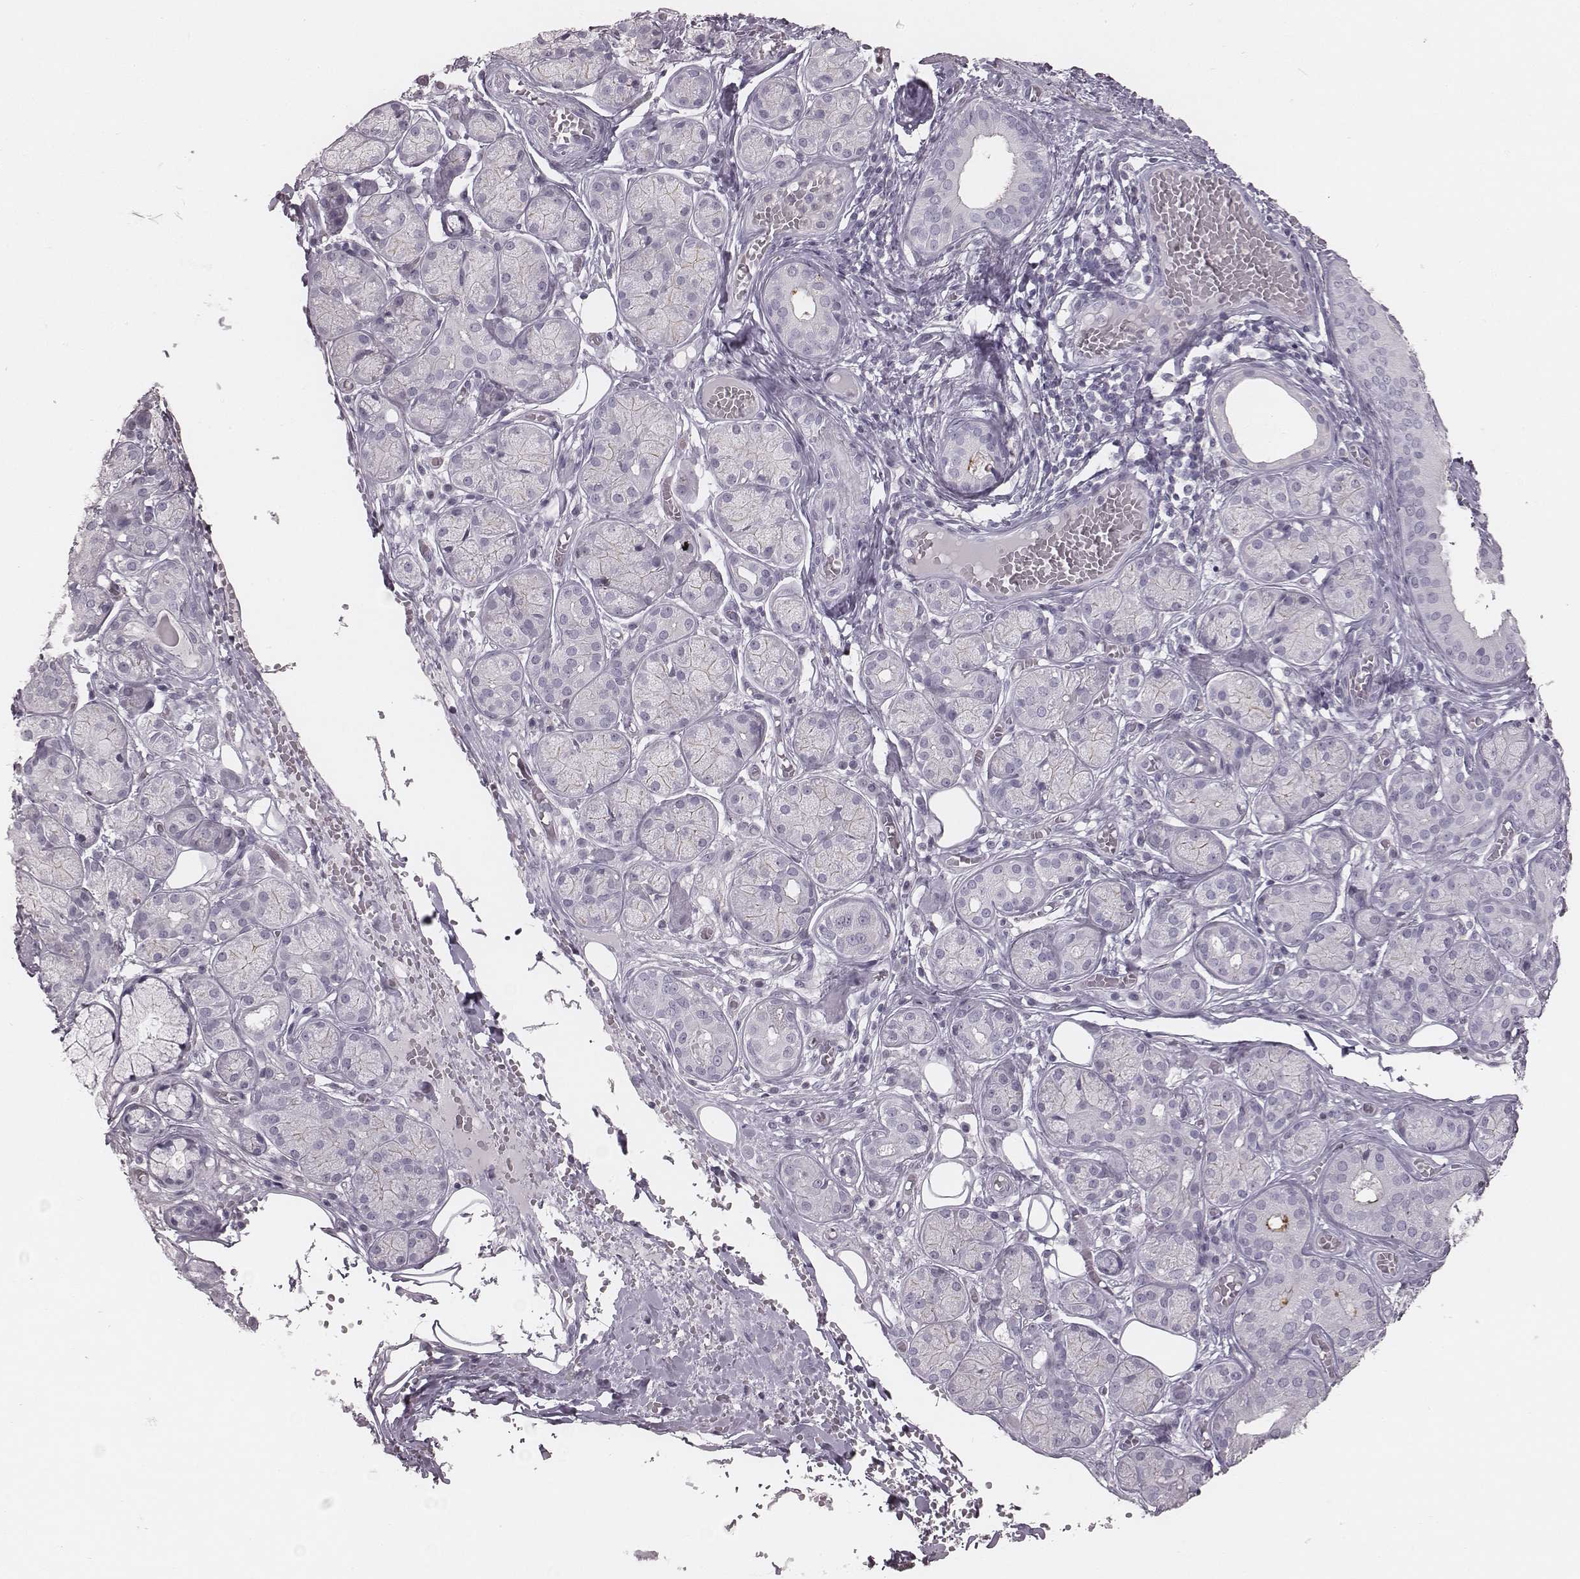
{"staining": {"intensity": "negative", "quantity": "none", "location": "none"}, "tissue": "salivary gland", "cell_type": "Glandular cells", "image_type": "normal", "snomed": [{"axis": "morphology", "description": "Normal tissue, NOS"}, {"axis": "topography", "description": "Salivary gland"}, {"axis": "topography", "description": "Peripheral nerve tissue"}], "caption": "This micrograph is of benign salivary gland stained with immunohistochemistry to label a protein in brown with the nuclei are counter-stained blue. There is no staining in glandular cells. The staining is performed using DAB (3,3'-diaminobenzidine) brown chromogen with nuclei counter-stained in using hematoxylin.", "gene": "ENSG00000285837", "patient": {"sex": "male", "age": 71}}